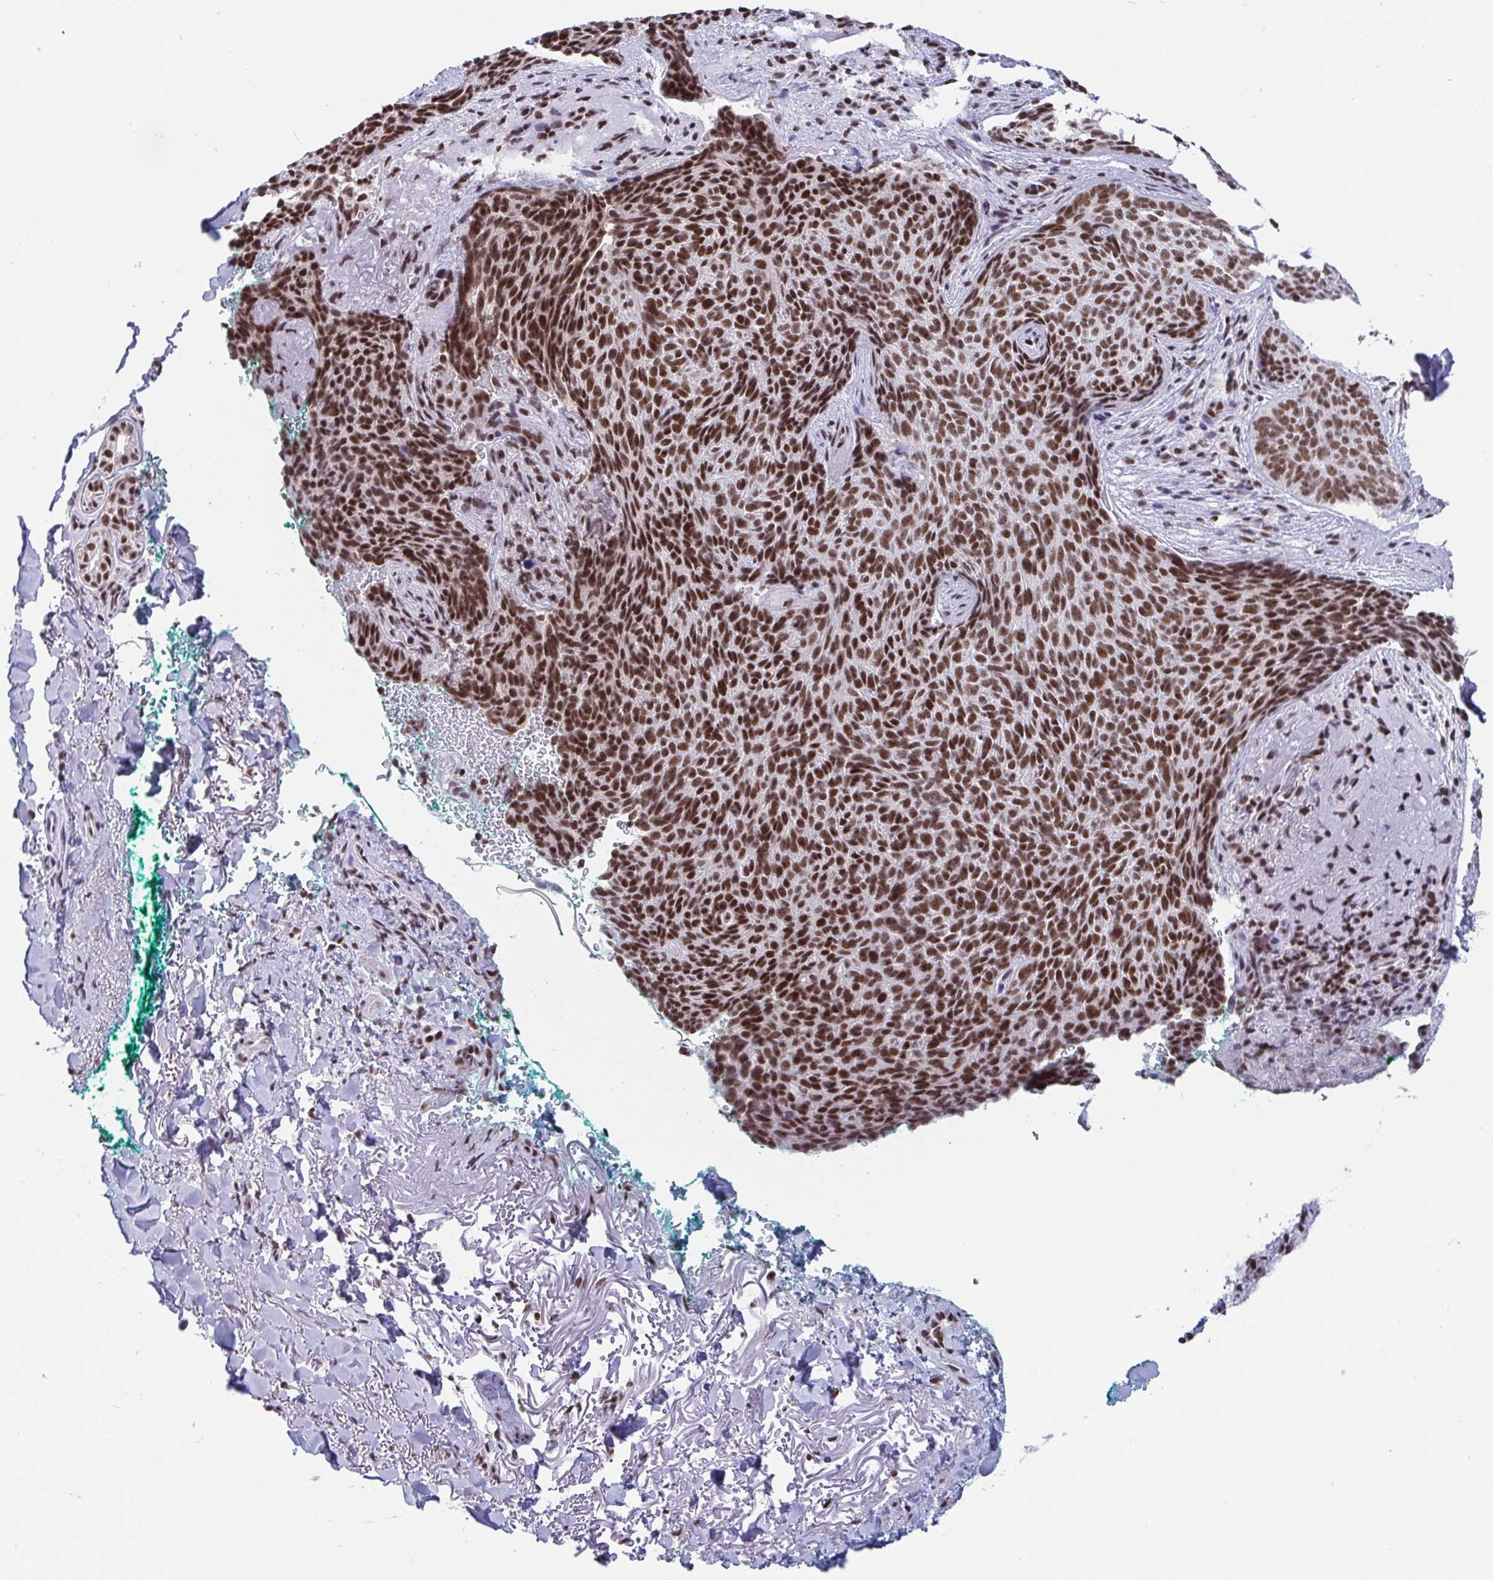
{"staining": {"intensity": "moderate", "quantity": ">75%", "location": "nuclear"}, "tissue": "skin cancer", "cell_type": "Tumor cells", "image_type": "cancer", "snomed": [{"axis": "morphology", "description": "Basal cell carcinoma"}, {"axis": "topography", "description": "Skin"}, {"axis": "topography", "description": "Skin of head"}], "caption": "Immunohistochemistry (IHC) image of human skin cancer (basal cell carcinoma) stained for a protein (brown), which shows medium levels of moderate nuclear positivity in about >75% of tumor cells.", "gene": "CTCF", "patient": {"sex": "female", "age": 92}}